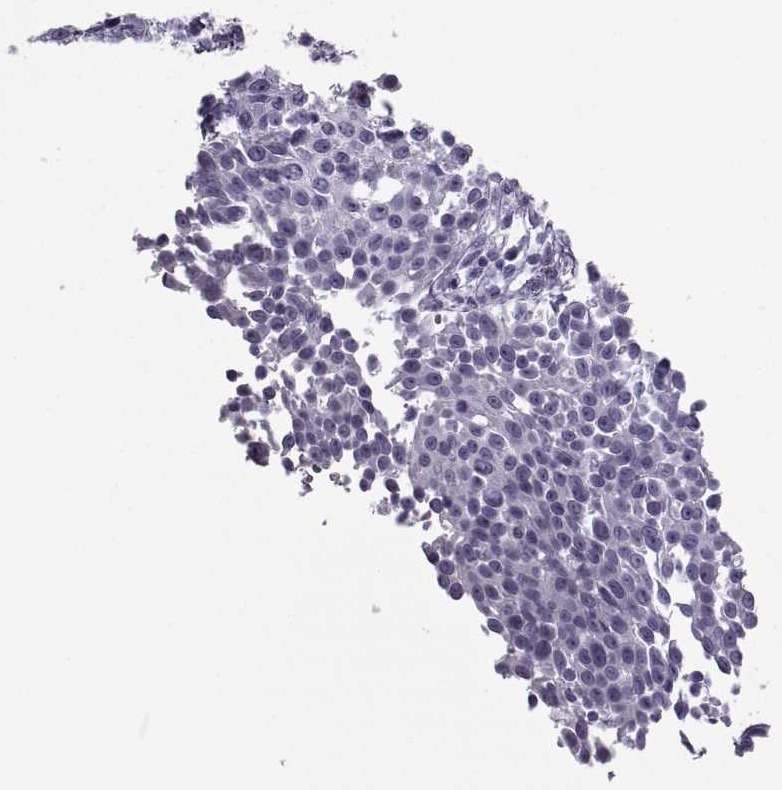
{"staining": {"intensity": "negative", "quantity": "none", "location": "none"}, "tissue": "cervical cancer", "cell_type": "Tumor cells", "image_type": "cancer", "snomed": [{"axis": "morphology", "description": "Squamous cell carcinoma, NOS"}, {"axis": "topography", "description": "Cervix"}], "caption": "Immunohistochemical staining of human cervical cancer demonstrates no significant staining in tumor cells.", "gene": "RLBP1", "patient": {"sex": "female", "age": 26}}